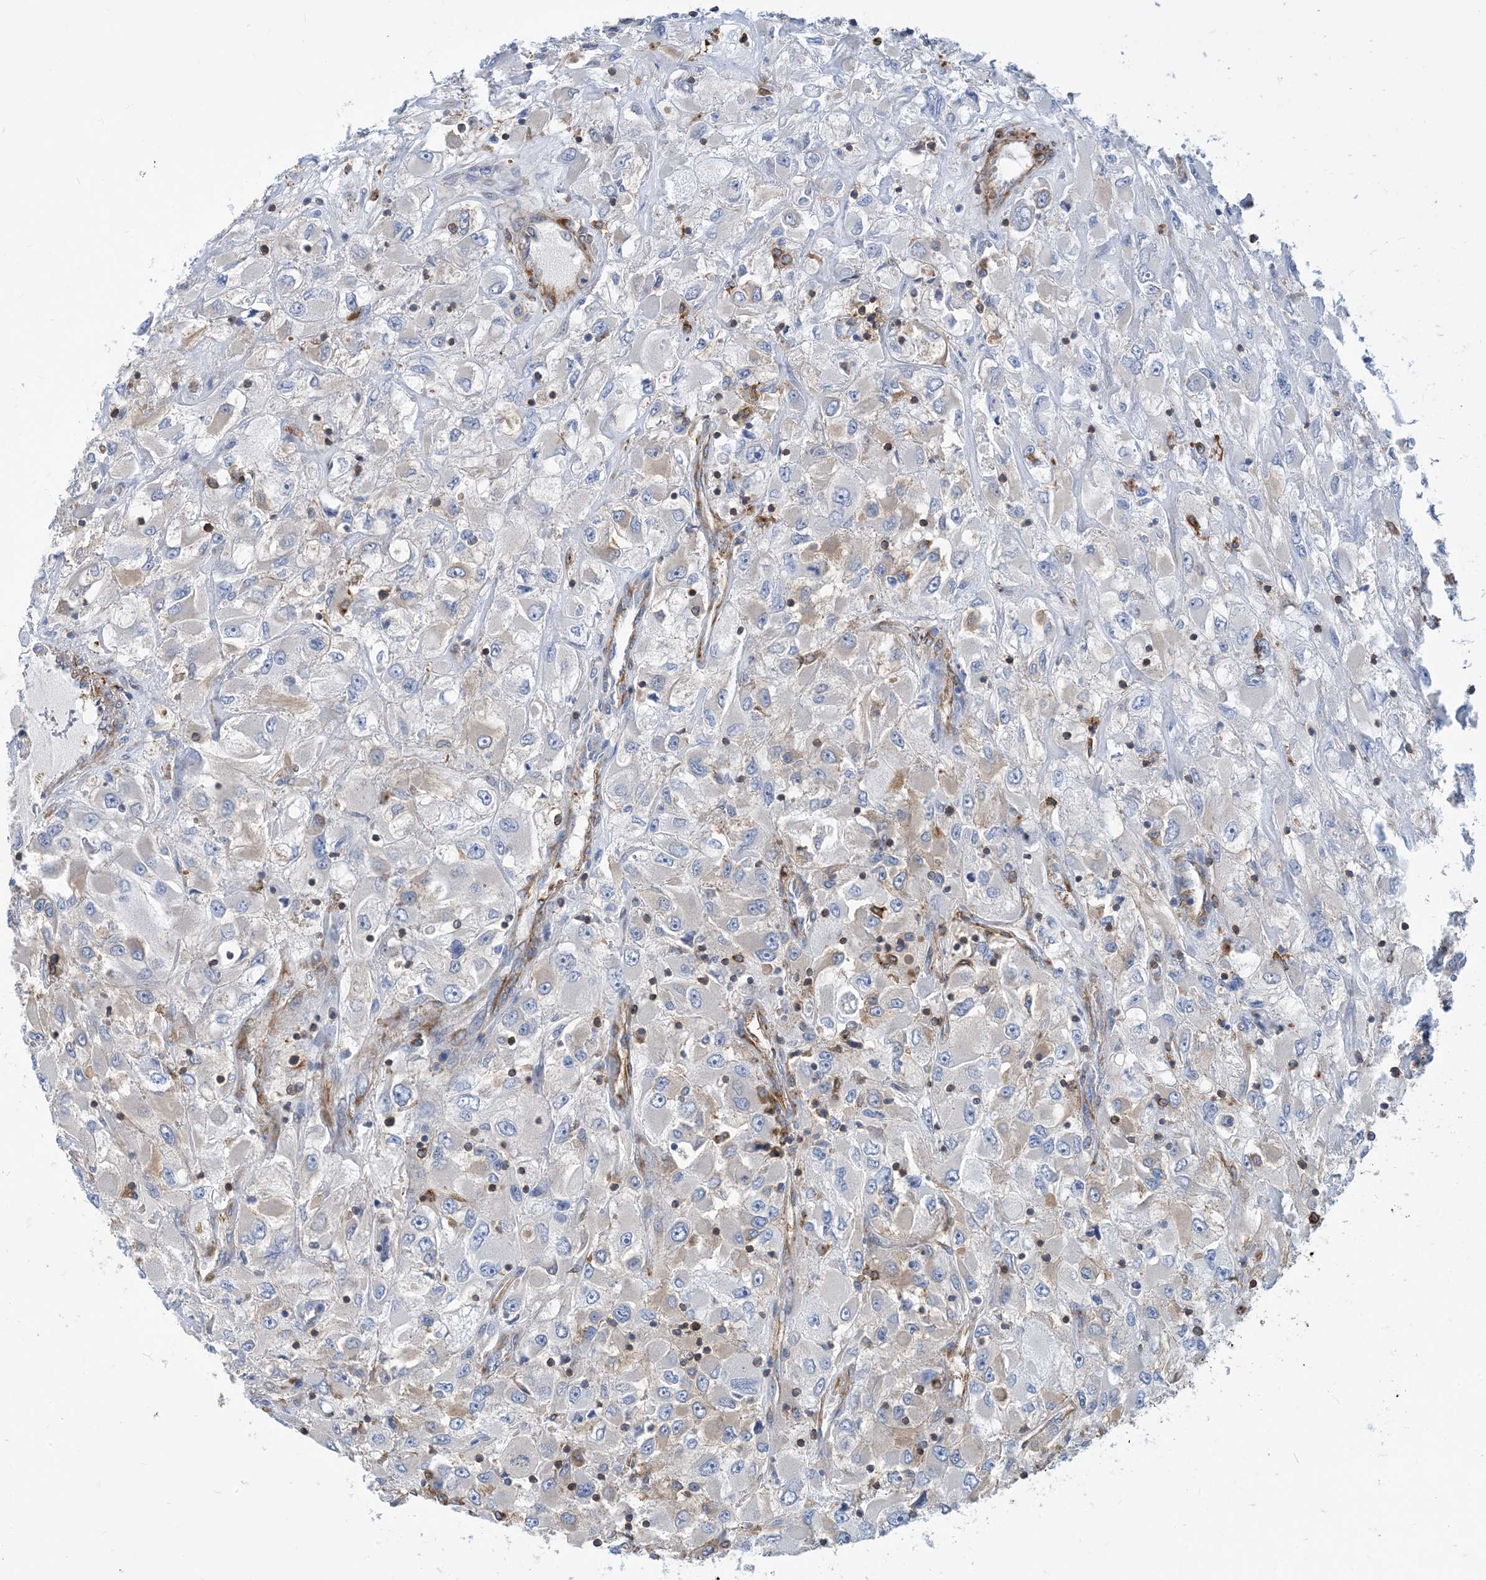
{"staining": {"intensity": "negative", "quantity": "none", "location": "none"}, "tissue": "renal cancer", "cell_type": "Tumor cells", "image_type": "cancer", "snomed": [{"axis": "morphology", "description": "Adenocarcinoma, NOS"}, {"axis": "topography", "description": "Kidney"}], "caption": "High power microscopy micrograph of an IHC micrograph of renal adenocarcinoma, revealing no significant expression in tumor cells. (Brightfield microscopy of DAB immunohistochemistry (IHC) at high magnification).", "gene": "DYNC1LI1", "patient": {"sex": "female", "age": 52}}